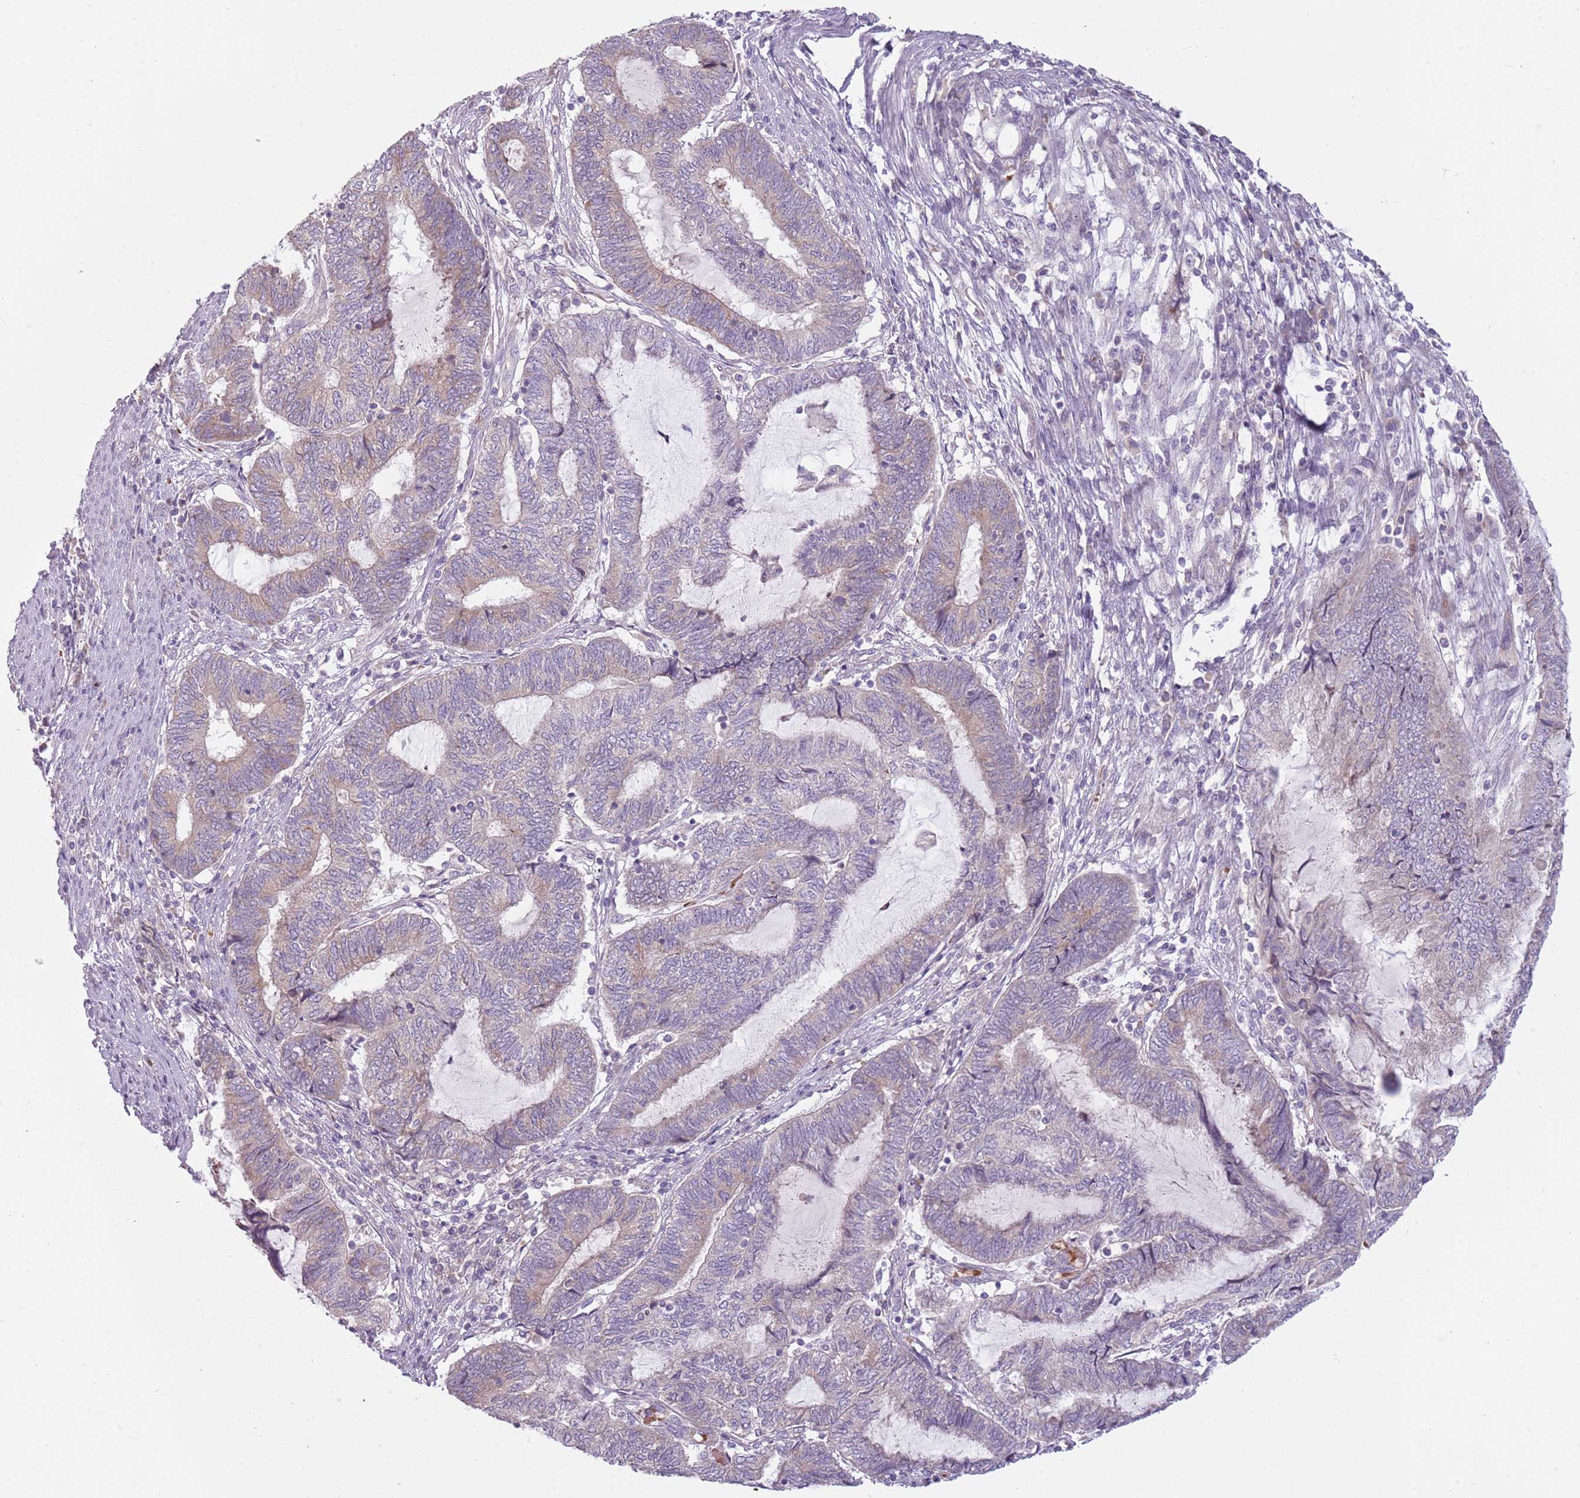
{"staining": {"intensity": "weak", "quantity": "<25%", "location": "cytoplasmic/membranous"}, "tissue": "endometrial cancer", "cell_type": "Tumor cells", "image_type": "cancer", "snomed": [{"axis": "morphology", "description": "Adenocarcinoma, NOS"}, {"axis": "topography", "description": "Uterus"}, {"axis": "topography", "description": "Endometrium"}], "caption": "This is a photomicrograph of immunohistochemistry (IHC) staining of endometrial cancer, which shows no expression in tumor cells. (Stains: DAB (3,3'-diaminobenzidine) immunohistochemistry (IHC) with hematoxylin counter stain, Microscopy: brightfield microscopy at high magnification).", "gene": "HSPA14", "patient": {"sex": "female", "age": 70}}